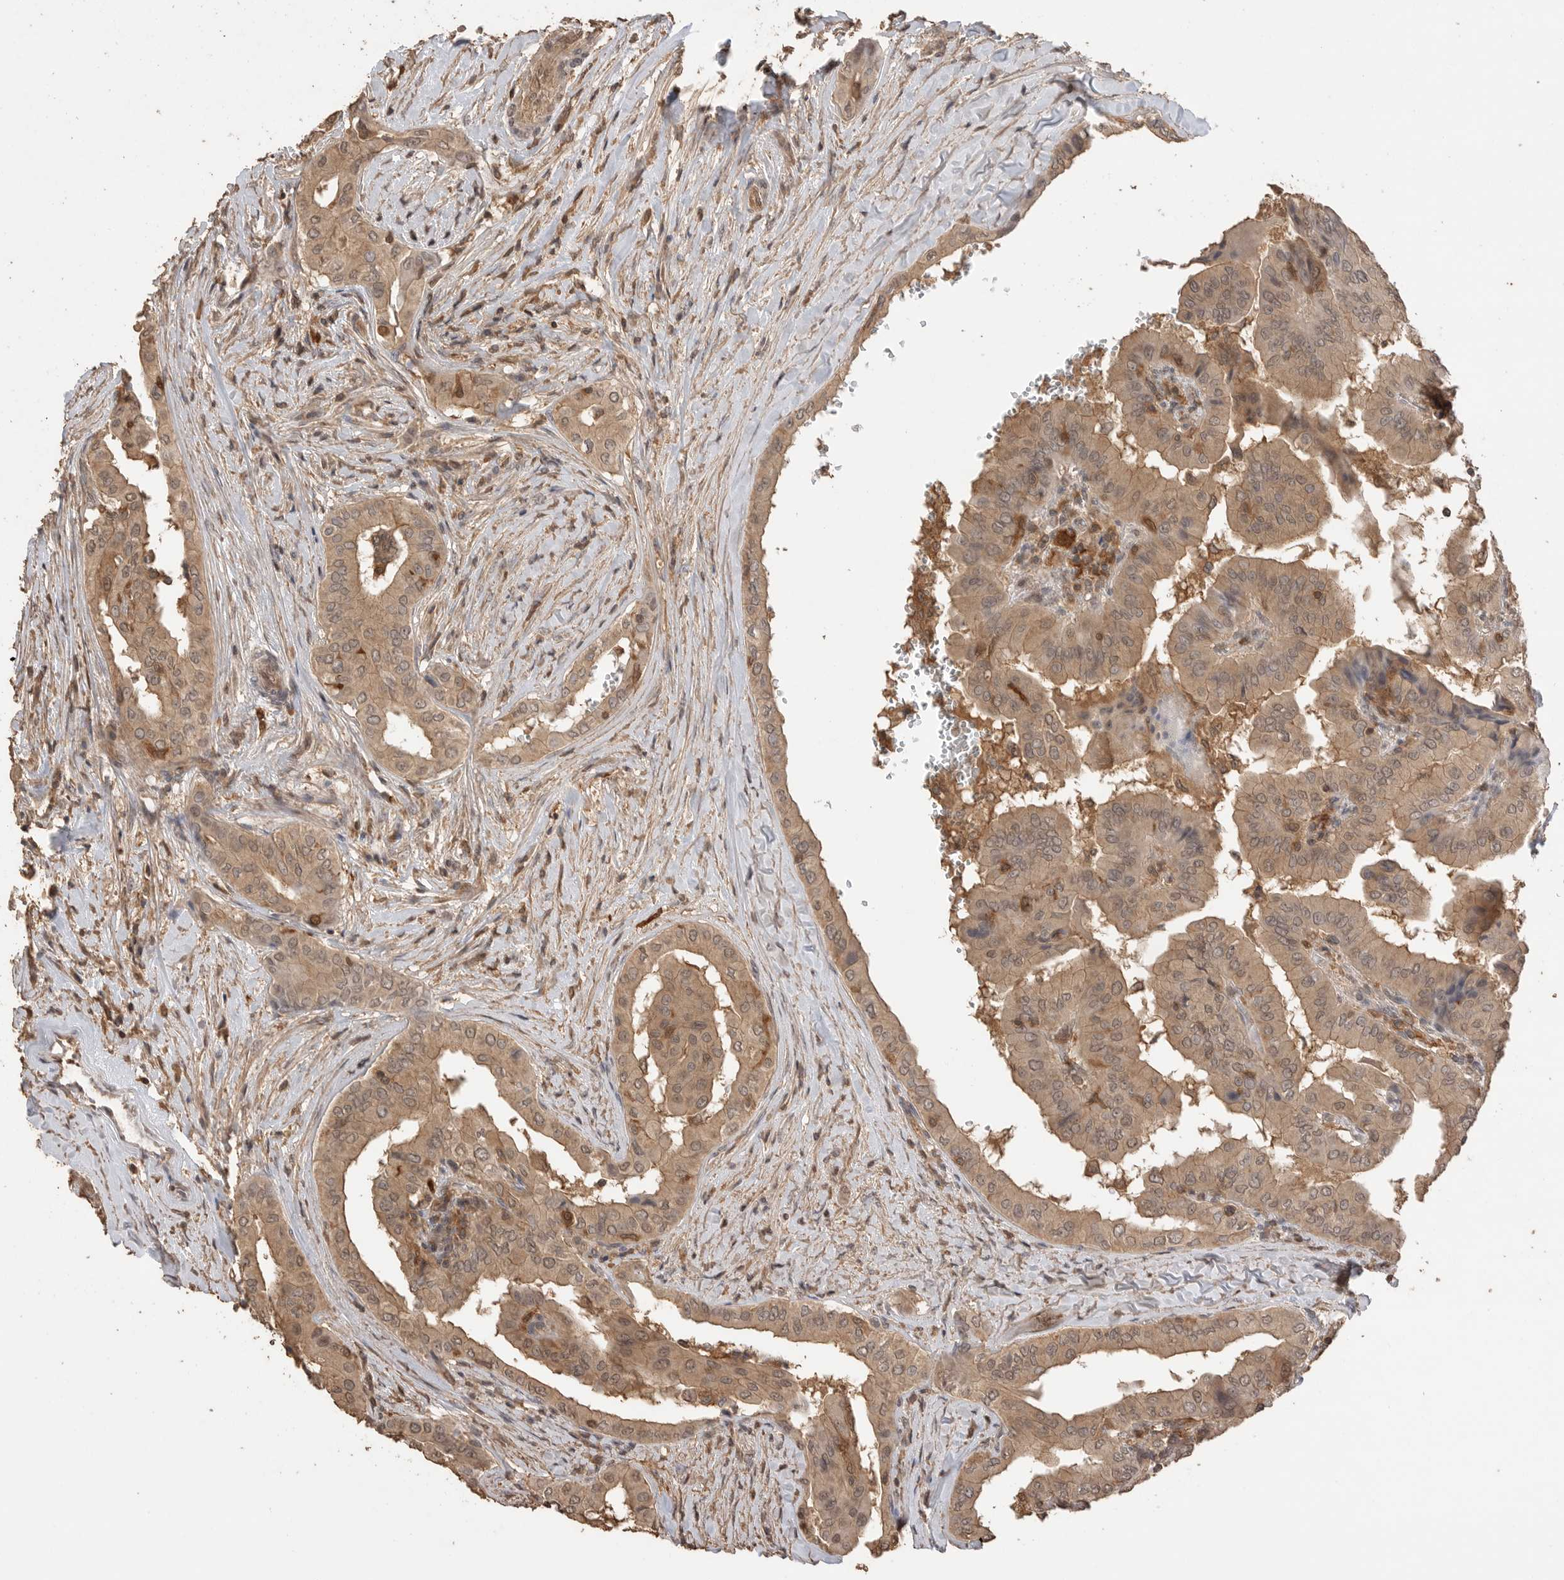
{"staining": {"intensity": "weak", "quantity": ">75%", "location": "cytoplasmic/membranous,nuclear"}, "tissue": "thyroid cancer", "cell_type": "Tumor cells", "image_type": "cancer", "snomed": [{"axis": "morphology", "description": "Papillary adenocarcinoma, NOS"}, {"axis": "topography", "description": "Thyroid gland"}], "caption": "The immunohistochemical stain labels weak cytoplasmic/membranous and nuclear staining in tumor cells of thyroid cancer tissue. The protein is stained brown, and the nuclei are stained in blue (DAB (3,3'-diaminobenzidine) IHC with brightfield microscopy, high magnification).", "gene": "MAP2K1", "patient": {"sex": "male", "age": 33}}